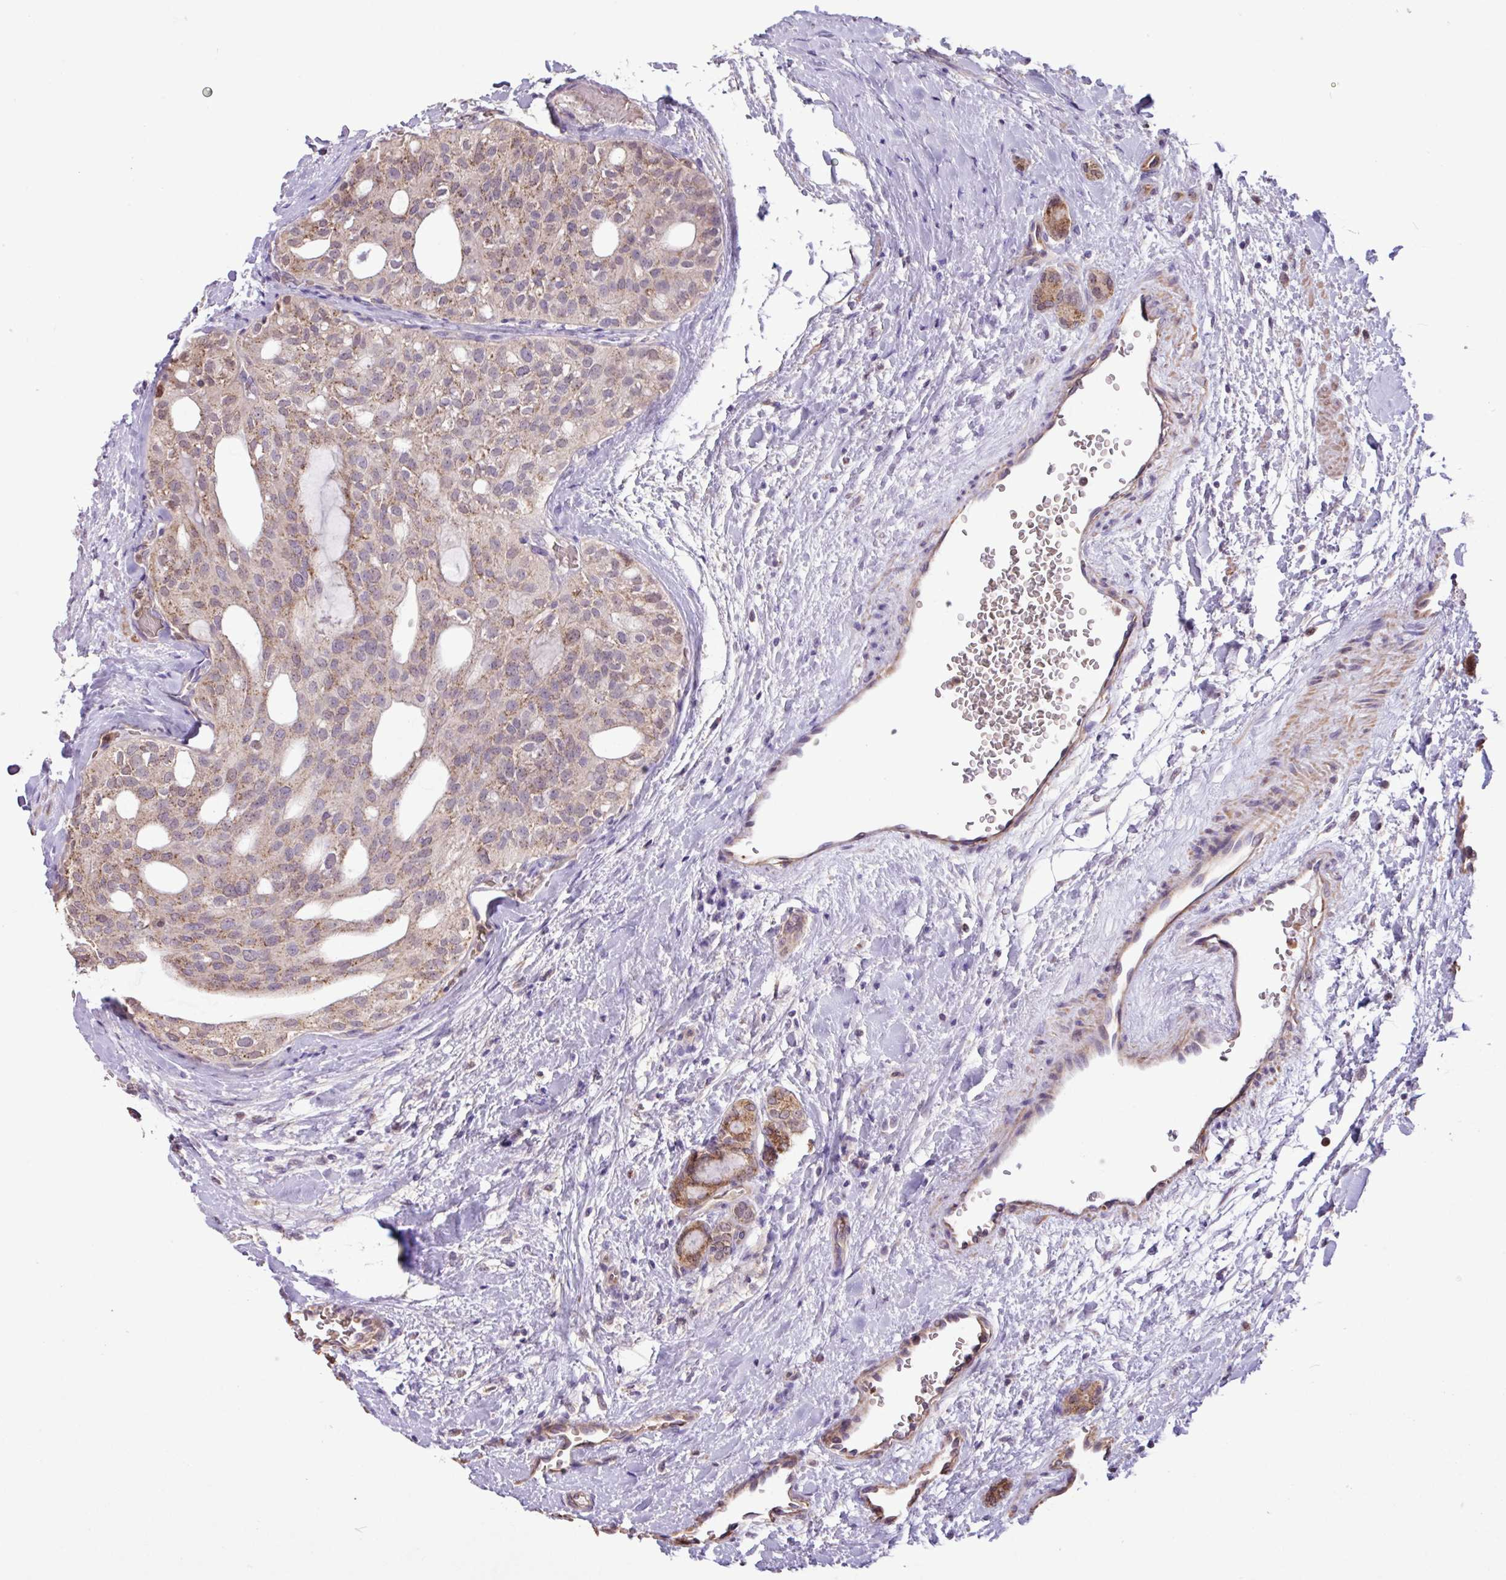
{"staining": {"intensity": "weak", "quantity": "25%-75%", "location": "cytoplasmic/membranous"}, "tissue": "thyroid cancer", "cell_type": "Tumor cells", "image_type": "cancer", "snomed": [{"axis": "morphology", "description": "Follicular adenoma carcinoma, NOS"}, {"axis": "topography", "description": "Thyroid gland"}], "caption": "There is low levels of weak cytoplasmic/membranous expression in tumor cells of thyroid follicular adenoma carcinoma, as demonstrated by immunohistochemical staining (brown color).", "gene": "CHST11", "patient": {"sex": "male", "age": 75}}